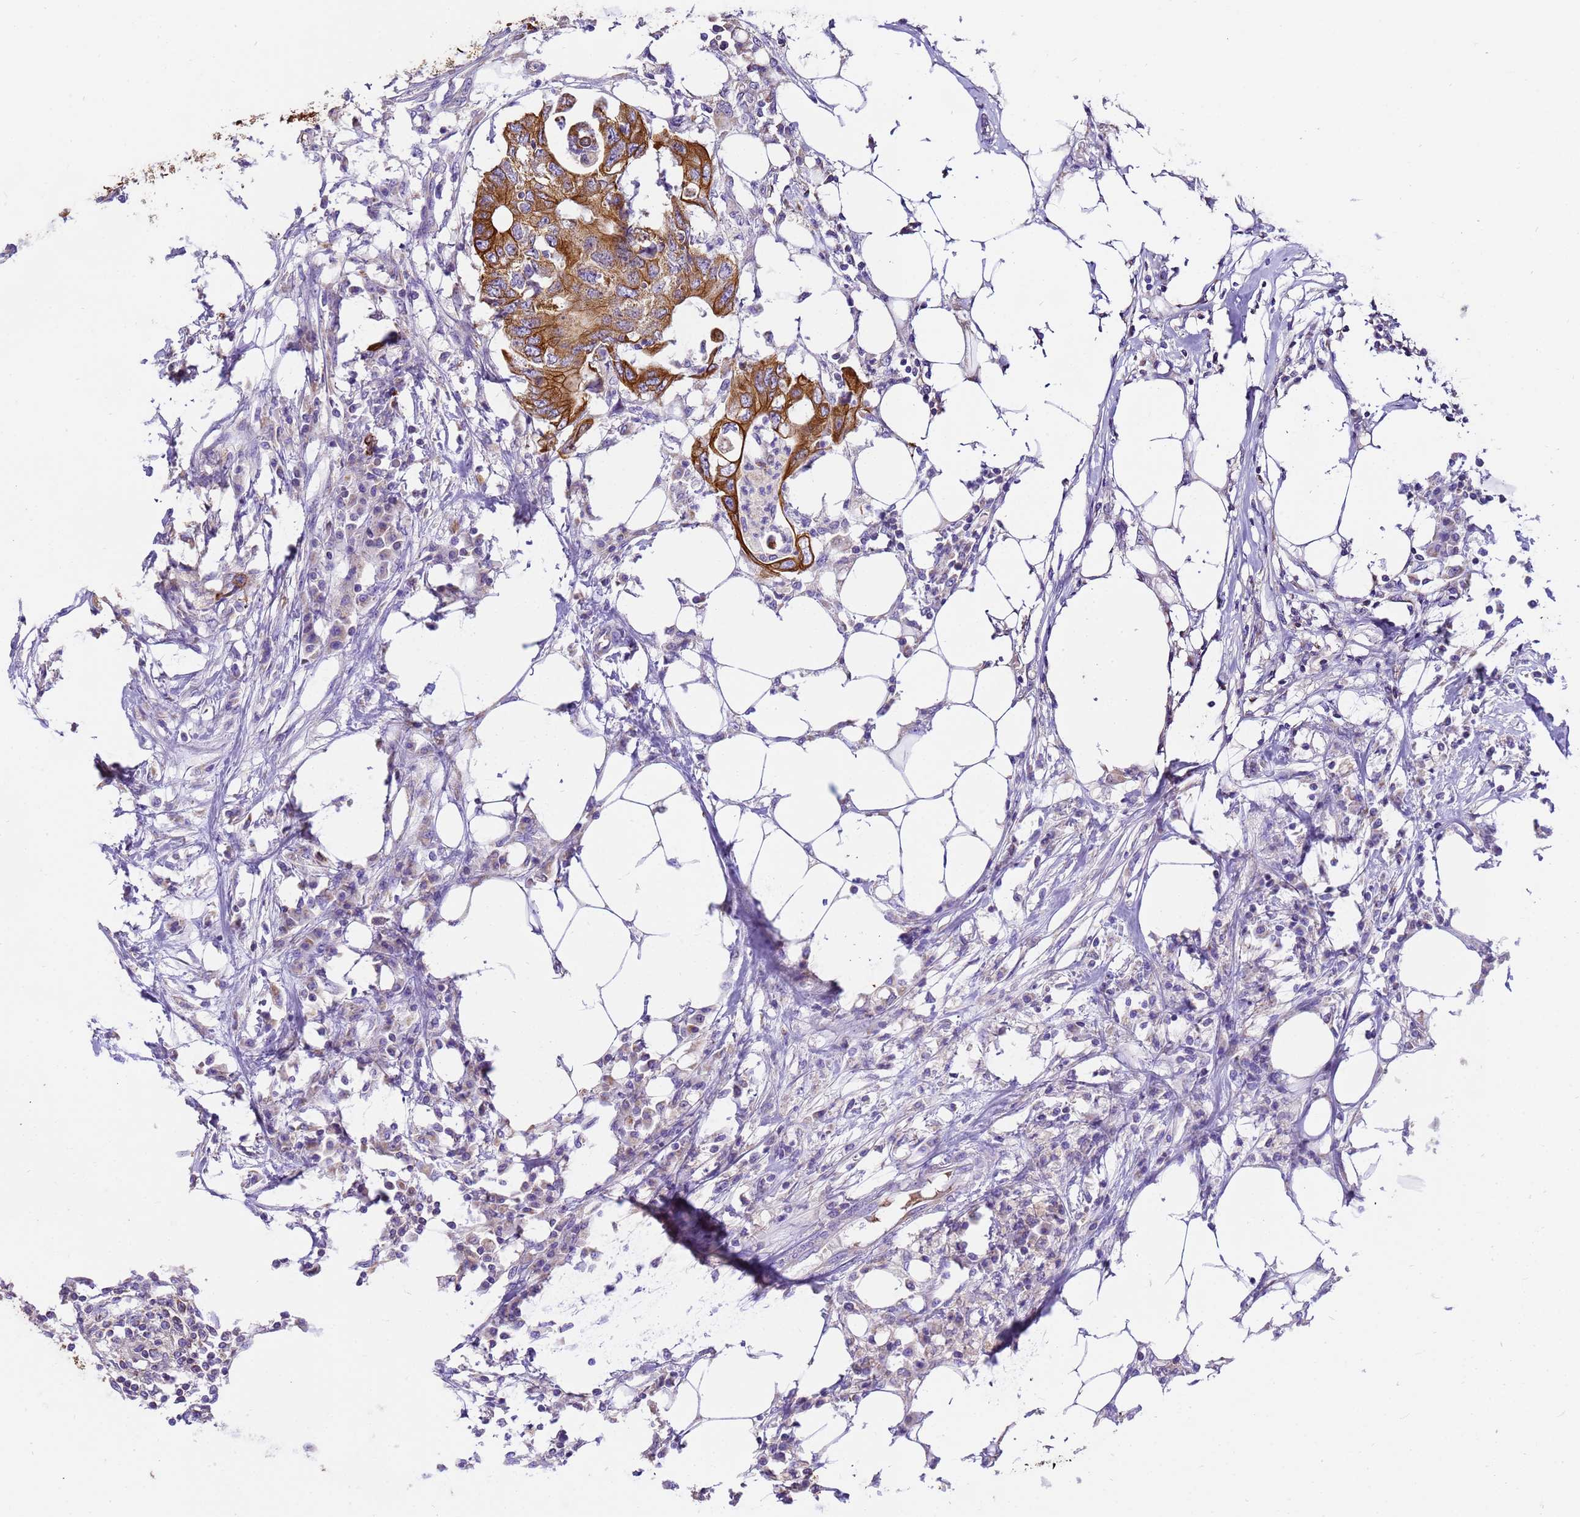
{"staining": {"intensity": "strong", "quantity": ">75%", "location": "cytoplasmic/membranous"}, "tissue": "colorectal cancer", "cell_type": "Tumor cells", "image_type": "cancer", "snomed": [{"axis": "morphology", "description": "Adenocarcinoma, NOS"}, {"axis": "topography", "description": "Colon"}], "caption": "Tumor cells exhibit strong cytoplasmic/membranous positivity in approximately >75% of cells in adenocarcinoma (colorectal).", "gene": "PIEZO2", "patient": {"sex": "male", "age": 71}}